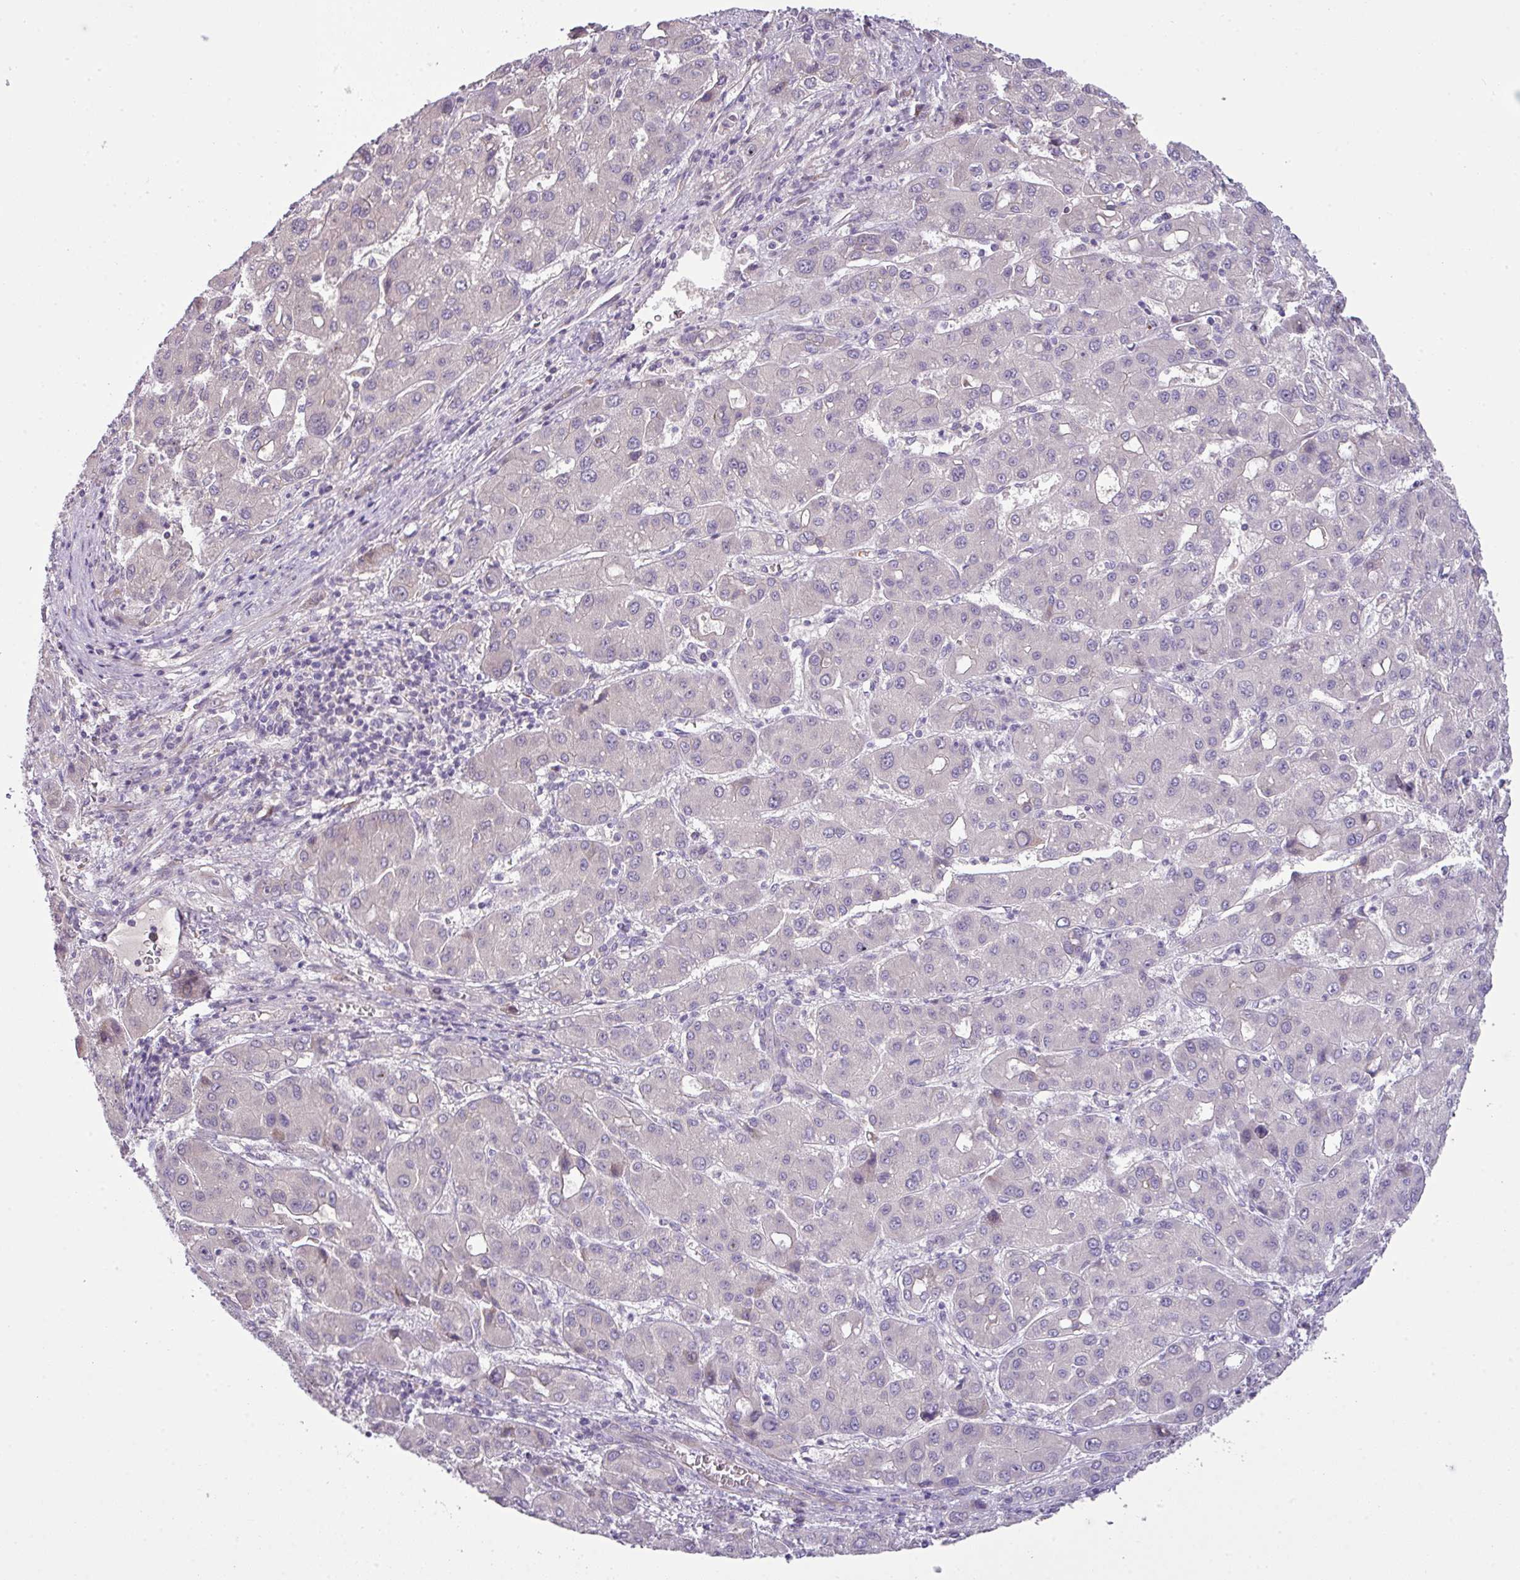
{"staining": {"intensity": "negative", "quantity": "none", "location": "none"}, "tissue": "liver cancer", "cell_type": "Tumor cells", "image_type": "cancer", "snomed": [{"axis": "morphology", "description": "Carcinoma, Hepatocellular, NOS"}, {"axis": "topography", "description": "Liver"}], "caption": "This photomicrograph is of liver cancer (hepatocellular carcinoma) stained with immunohistochemistry to label a protein in brown with the nuclei are counter-stained blue. There is no expression in tumor cells.", "gene": "PIK3R5", "patient": {"sex": "male", "age": 55}}